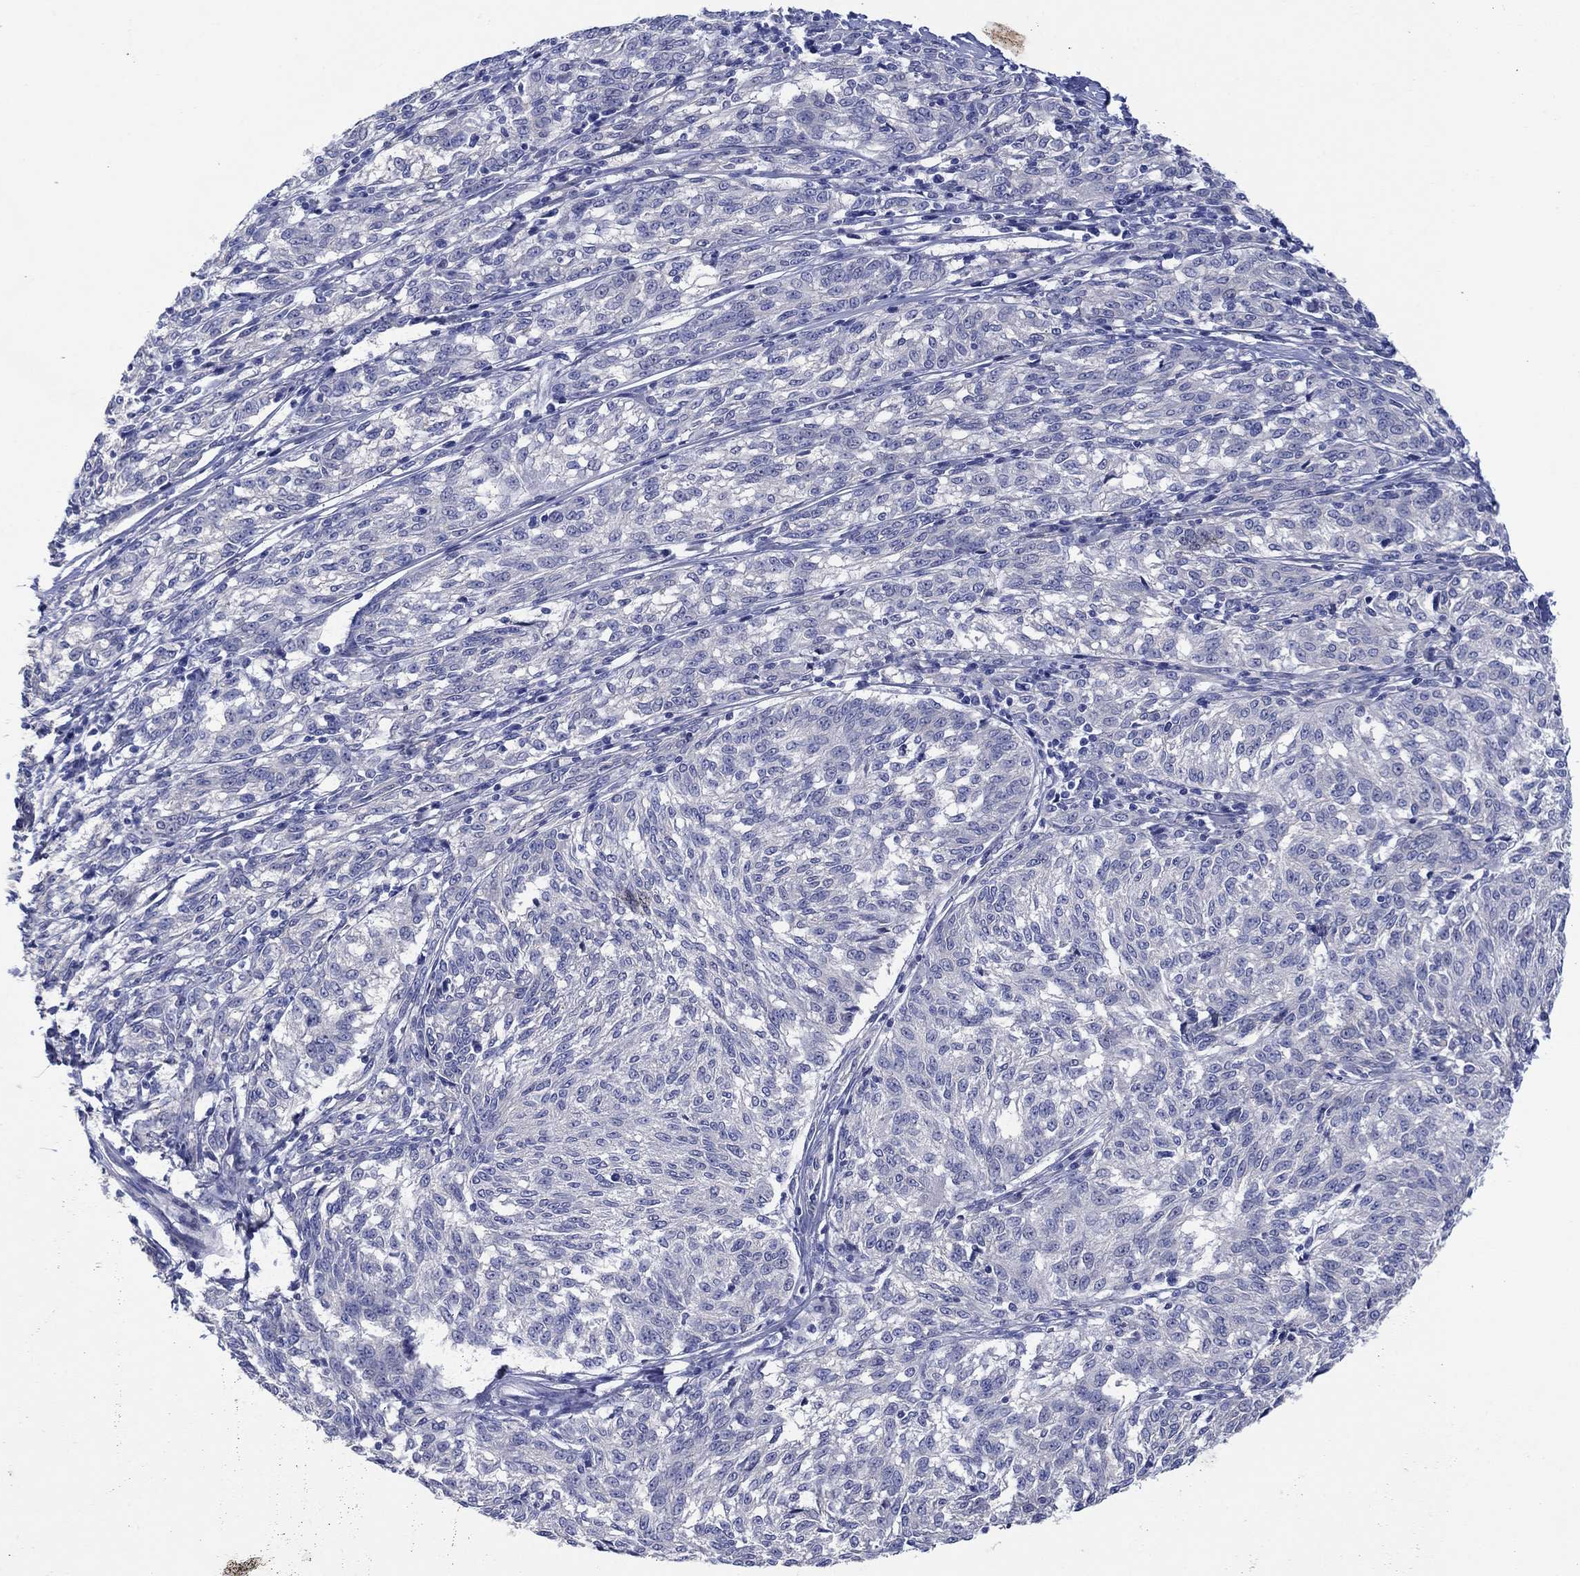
{"staining": {"intensity": "negative", "quantity": "none", "location": "none"}, "tissue": "melanoma", "cell_type": "Tumor cells", "image_type": "cancer", "snomed": [{"axis": "morphology", "description": "Malignant melanoma, NOS"}, {"axis": "topography", "description": "Skin"}], "caption": "Photomicrograph shows no significant protein staining in tumor cells of melanoma.", "gene": "HDC", "patient": {"sex": "female", "age": 72}}